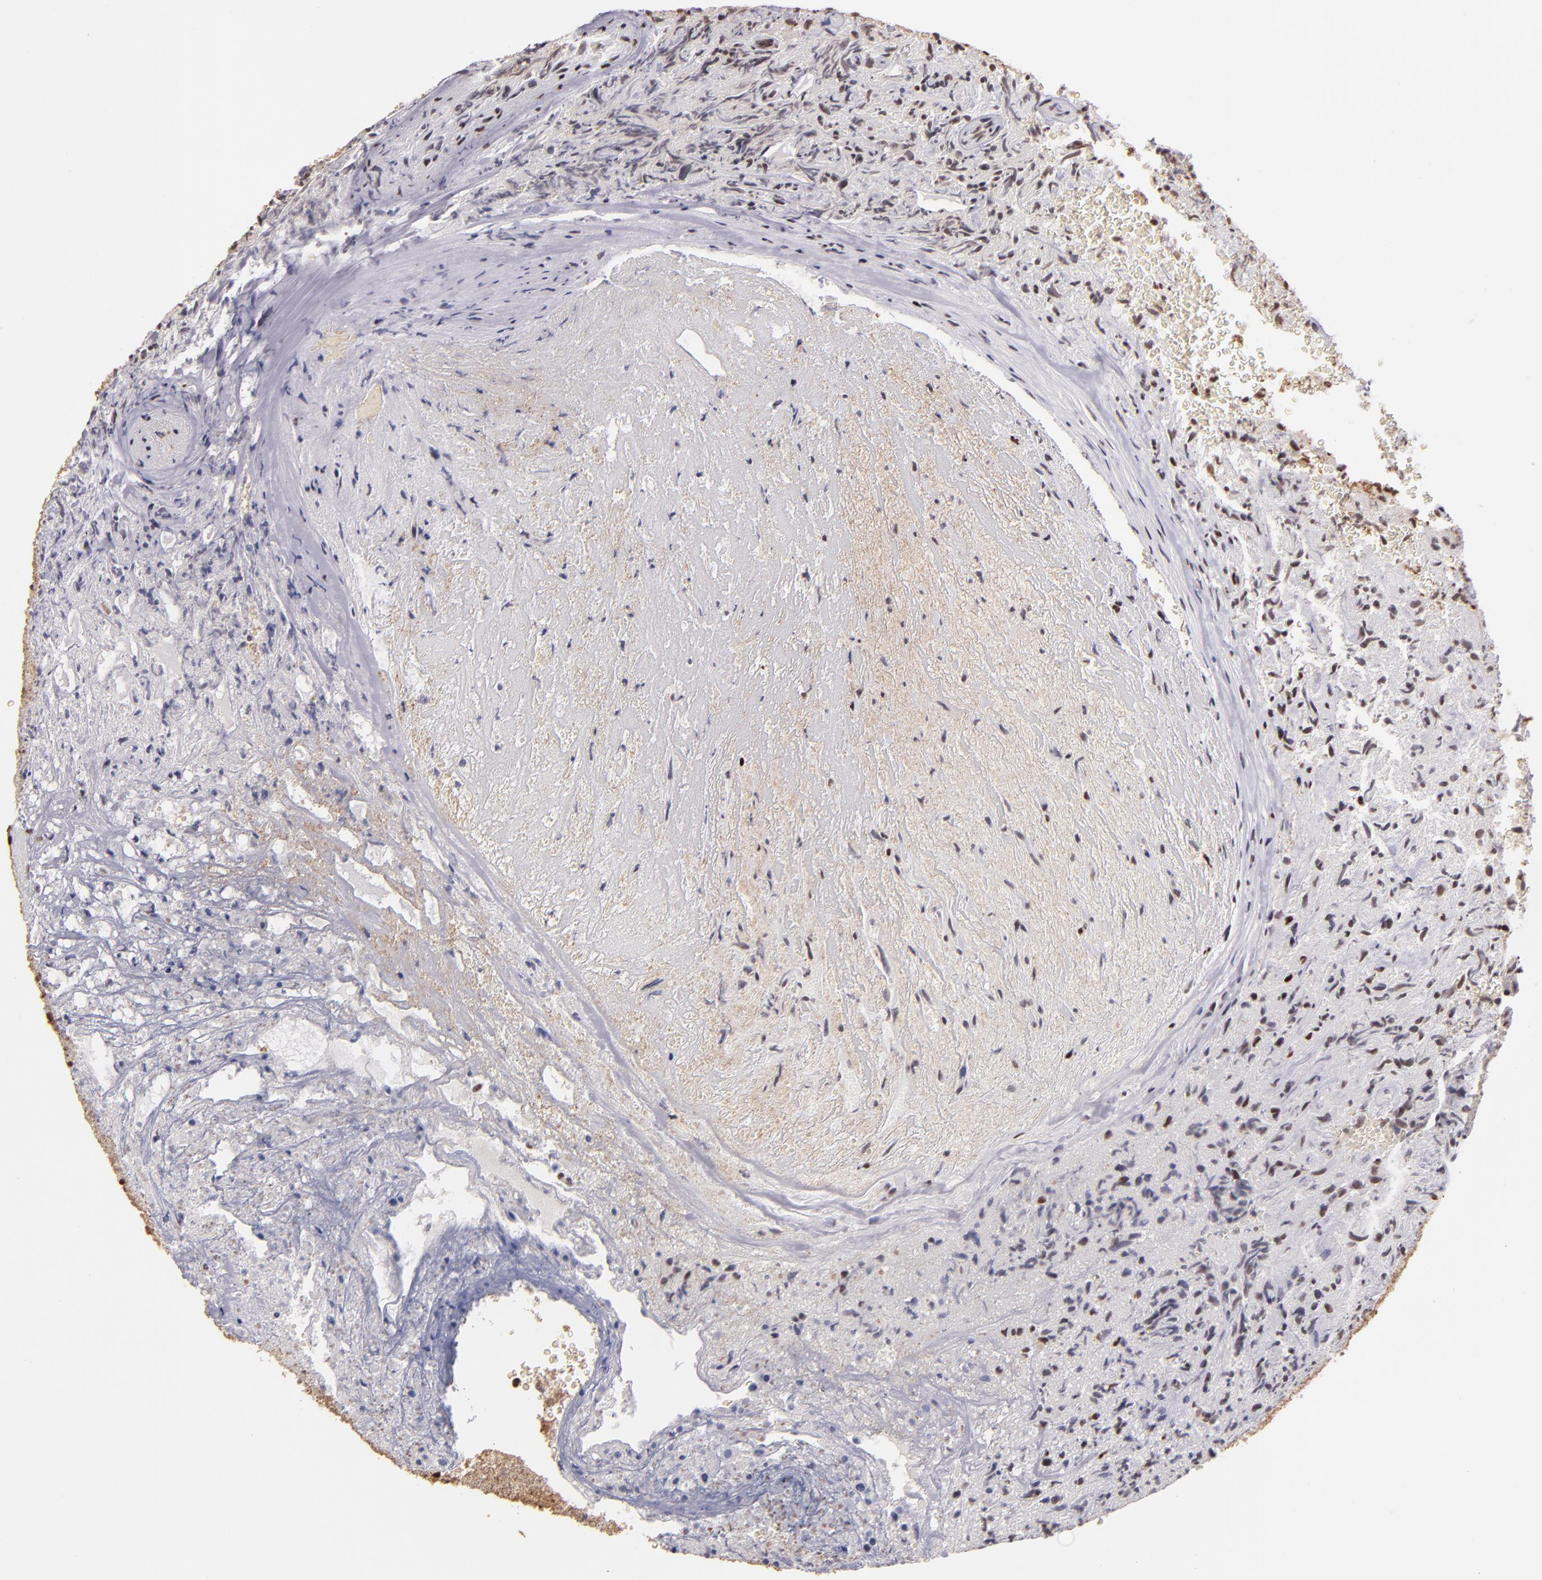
{"staining": {"intensity": "weak", "quantity": ">75%", "location": "nuclear"}, "tissue": "glioma", "cell_type": "Tumor cells", "image_type": "cancer", "snomed": [{"axis": "morphology", "description": "Normal tissue, NOS"}, {"axis": "morphology", "description": "Glioma, malignant, High grade"}, {"axis": "topography", "description": "Cerebral cortex"}], "caption": "DAB immunohistochemical staining of high-grade glioma (malignant) exhibits weak nuclear protein positivity in approximately >75% of tumor cells.", "gene": "SP1", "patient": {"sex": "male", "age": 75}}